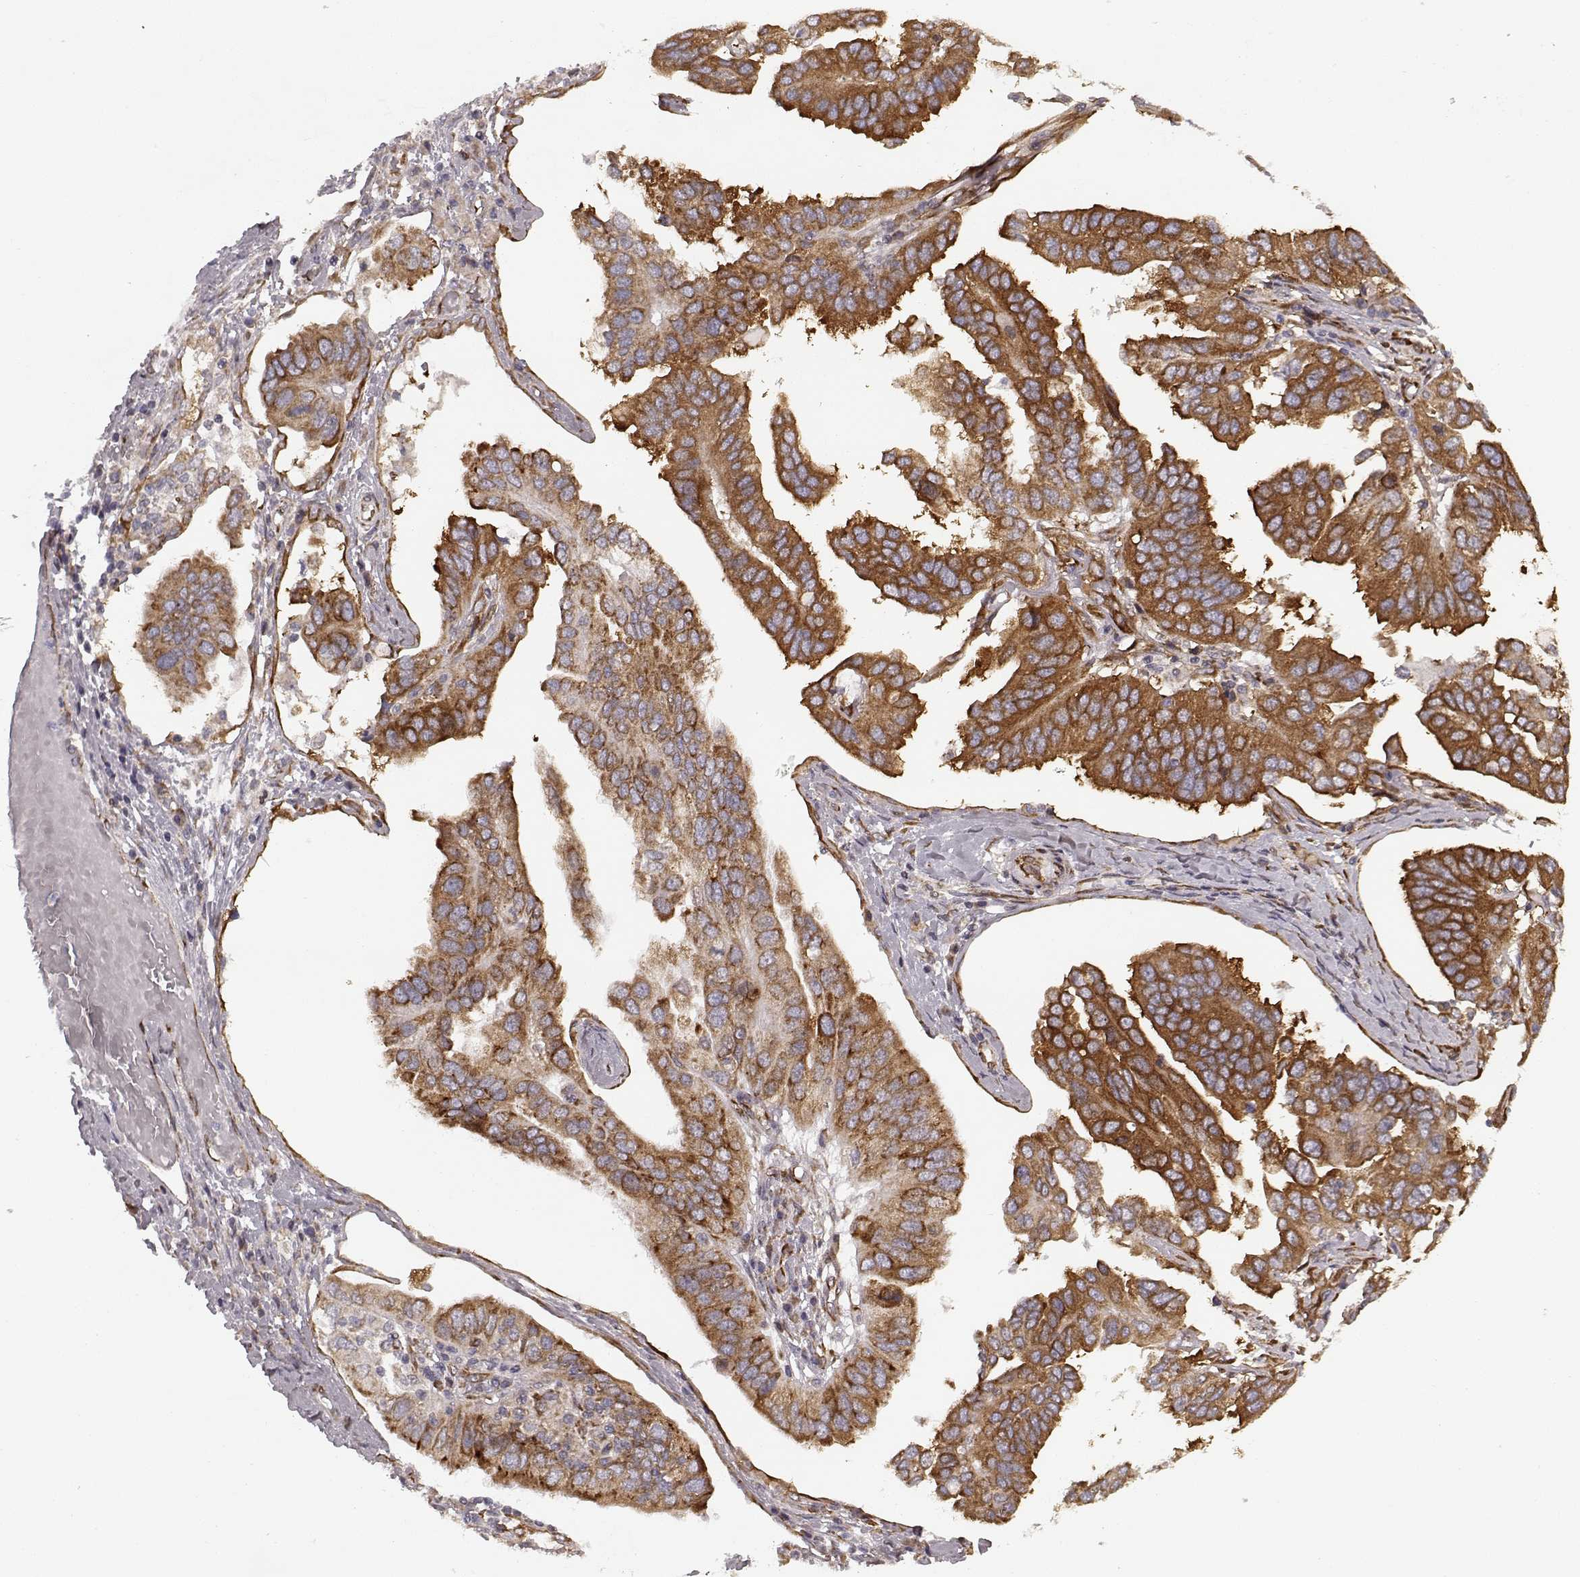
{"staining": {"intensity": "strong", "quantity": "25%-75%", "location": "cytoplasmic/membranous"}, "tissue": "ovarian cancer", "cell_type": "Tumor cells", "image_type": "cancer", "snomed": [{"axis": "morphology", "description": "Cystadenocarcinoma, serous, NOS"}, {"axis": "topography", "description": "Ovary"}], "caption": "IHC staining of serous cystadenocarcinoma (ovarian), which displays high levels of strong cytoplasmic/membranous expression in approximately 25%-75% of tumor cells indicating strong cytoplasmic/membranous protein expression. The staining was performed using DAB (brown) for protein detection and nuclei were counterstained in hematoxylin (blue).", "gene": "TMEM14A", "patient": {"sex": "female", "age": 79}}